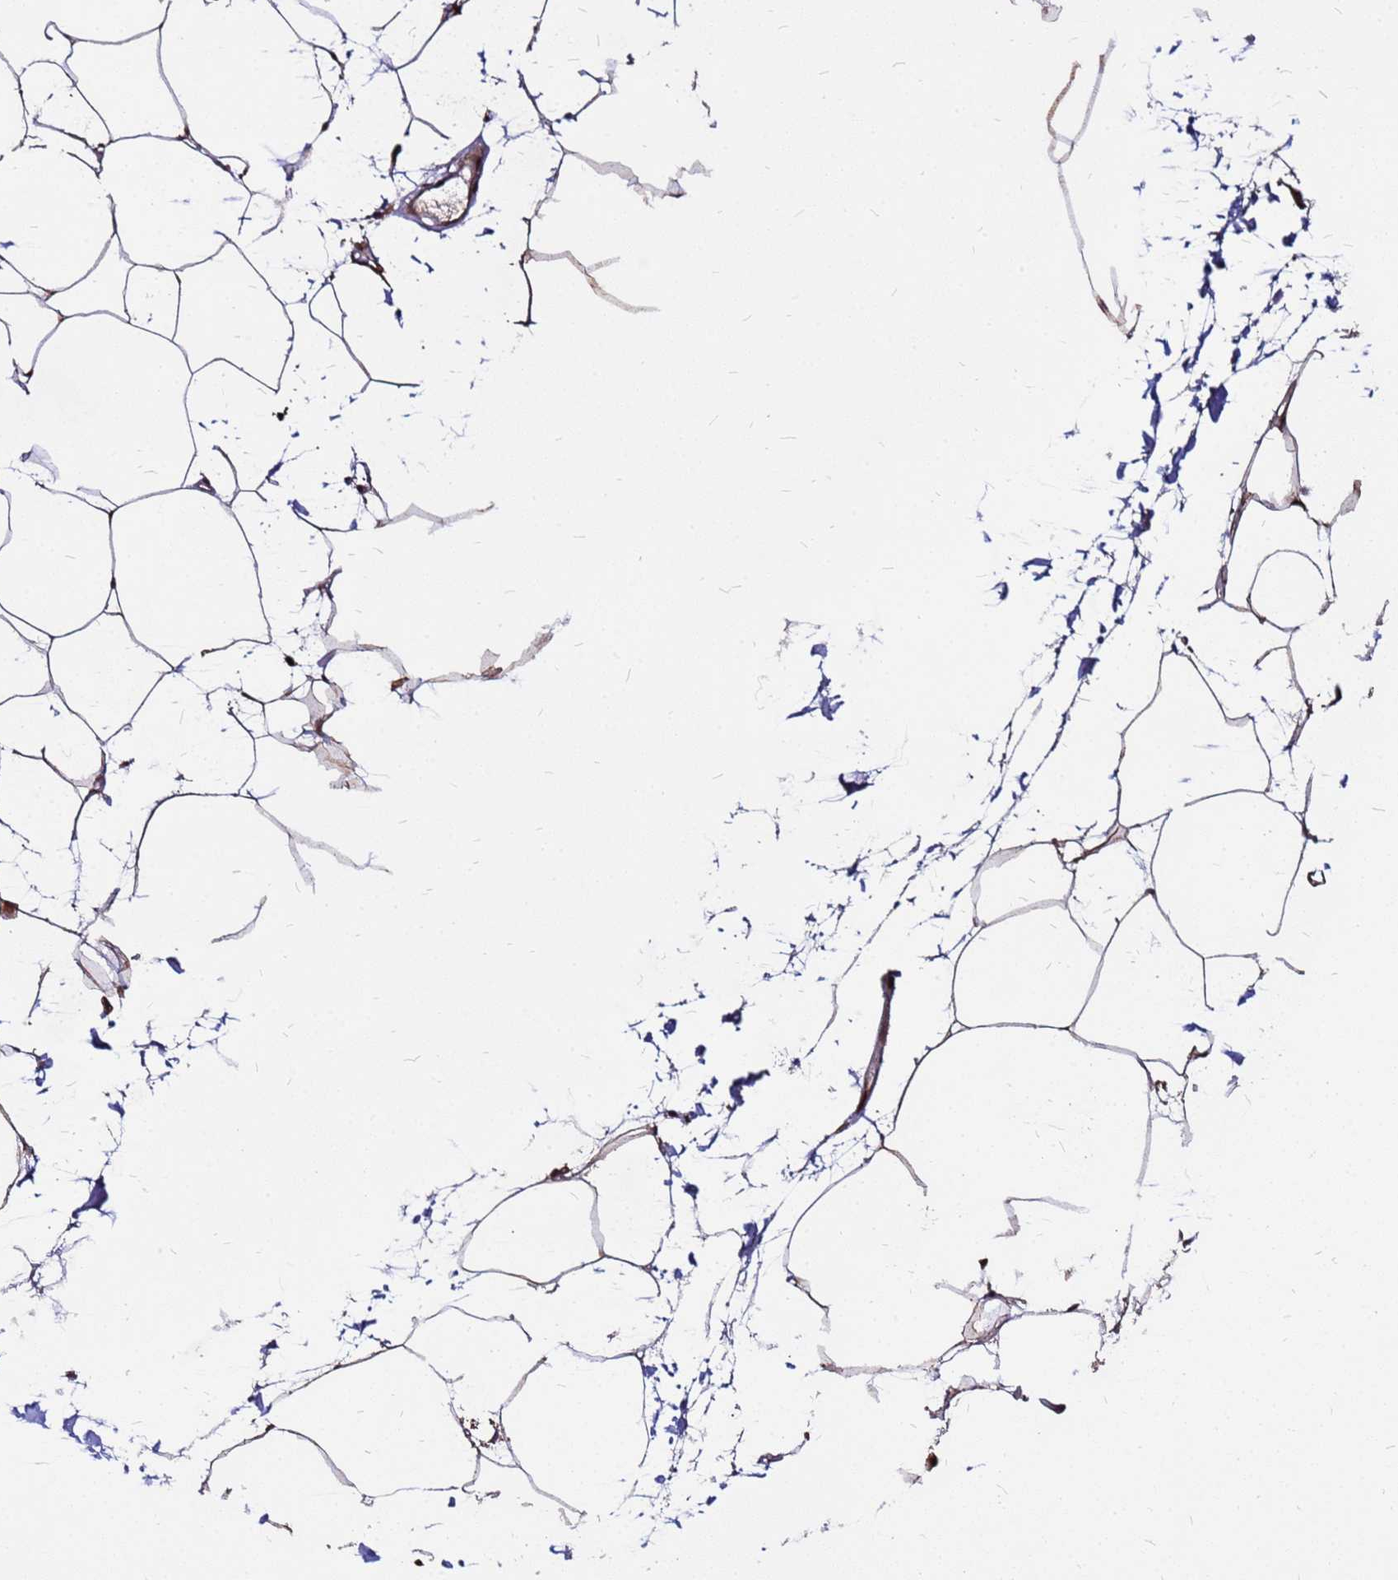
{"staining": {"intensity": "moderate", "quantity": ">75%", "location": "cytoplasmic/membranous"}, "tissue": "adipose tissue", "cell_type": "Adipocytes", "image_type": "normal", "snomed": [{"axis": "morphology", "description": "Normal tissue, NOS"}, {"axis": "topography", "description": "Adipose tissue"}], "caption": "Protein expression analysis of normal adipose tissue reveals moderate cytoplasmic/membranous positivity in about >75% of adipocytes.", "gene": "ARHGEF35", "patient": {"sex": "female", "age": 37}}